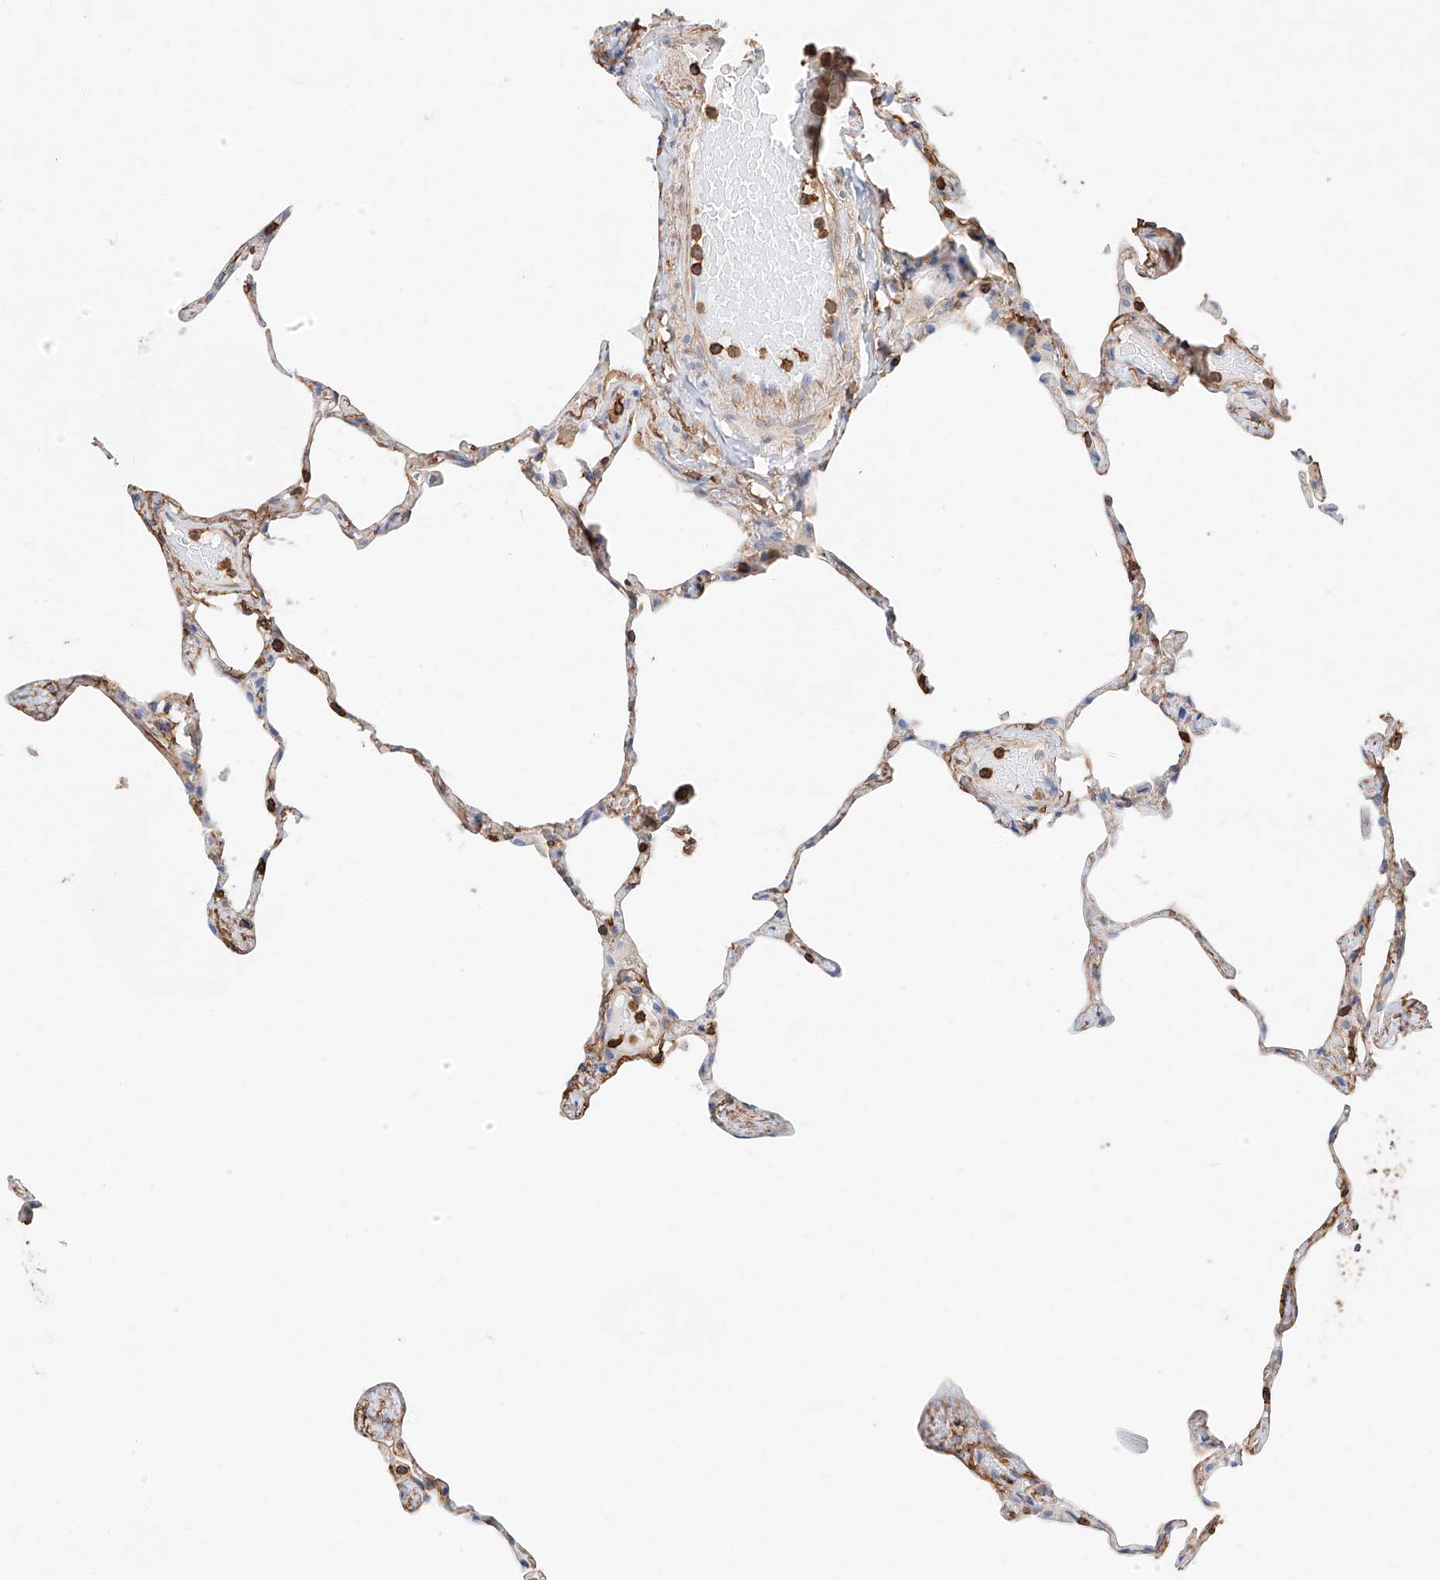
{"staining": {"intensity": "moderate", "quantity": ">75%", "location": "cytoplasmic/membranous"}, "tissue": "lung", "cell_type": "Alveolar cells", "image_type": "normal", "snomed": [{"axis": "morphology", "description": "Normal tissue, NOS"}, {"axis": "topography", "description": "Lung"}], "caption": "IHC photomicrograph of unremarkable human lung stained for a protein (brown), which demonstrates medium levels of moderate cytoplasmic/membranous staining in approximately >75% of alveolar cells.", "gene": "WFS1", "patient": {"sex": "male", "age": 65}}